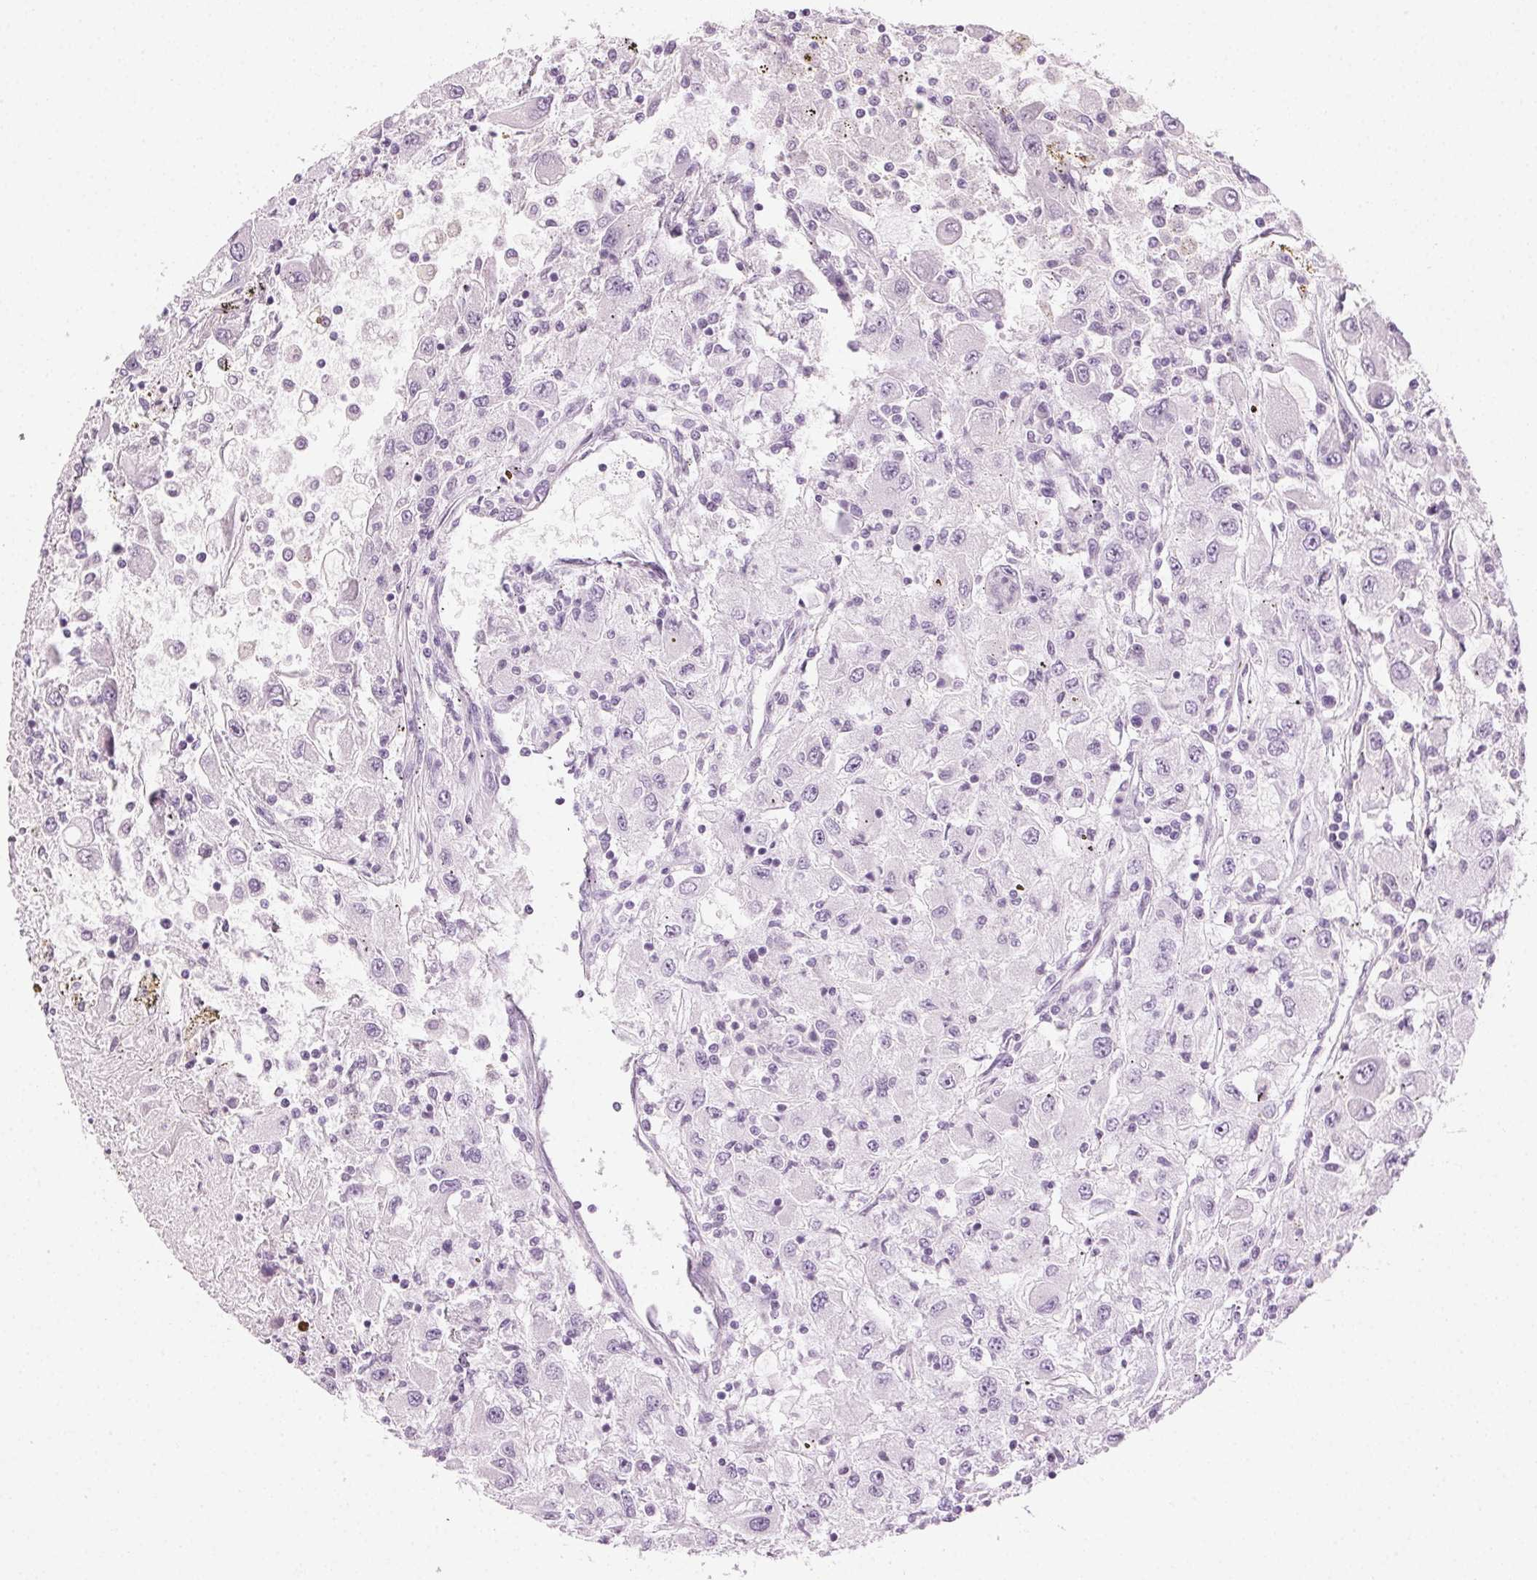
{"staining": {"intensity": "negative", "quantity": "none", "location": "none"}, "tissue": "renal cancer", "cell_type": "Tumor cells", "image_type": "cancer", "snomed": [{"axis": "morphology", "description": "Adenocarcinoma, NOS"}, {"axis": "topography", "description": "Kidney"}], "caption": "The IHC image has no significant positivity in tumor cells of adenocarcinoma (renal) tissue.", "gene": "AIF1L", "patient": {"sex": "female", "age": 67}}